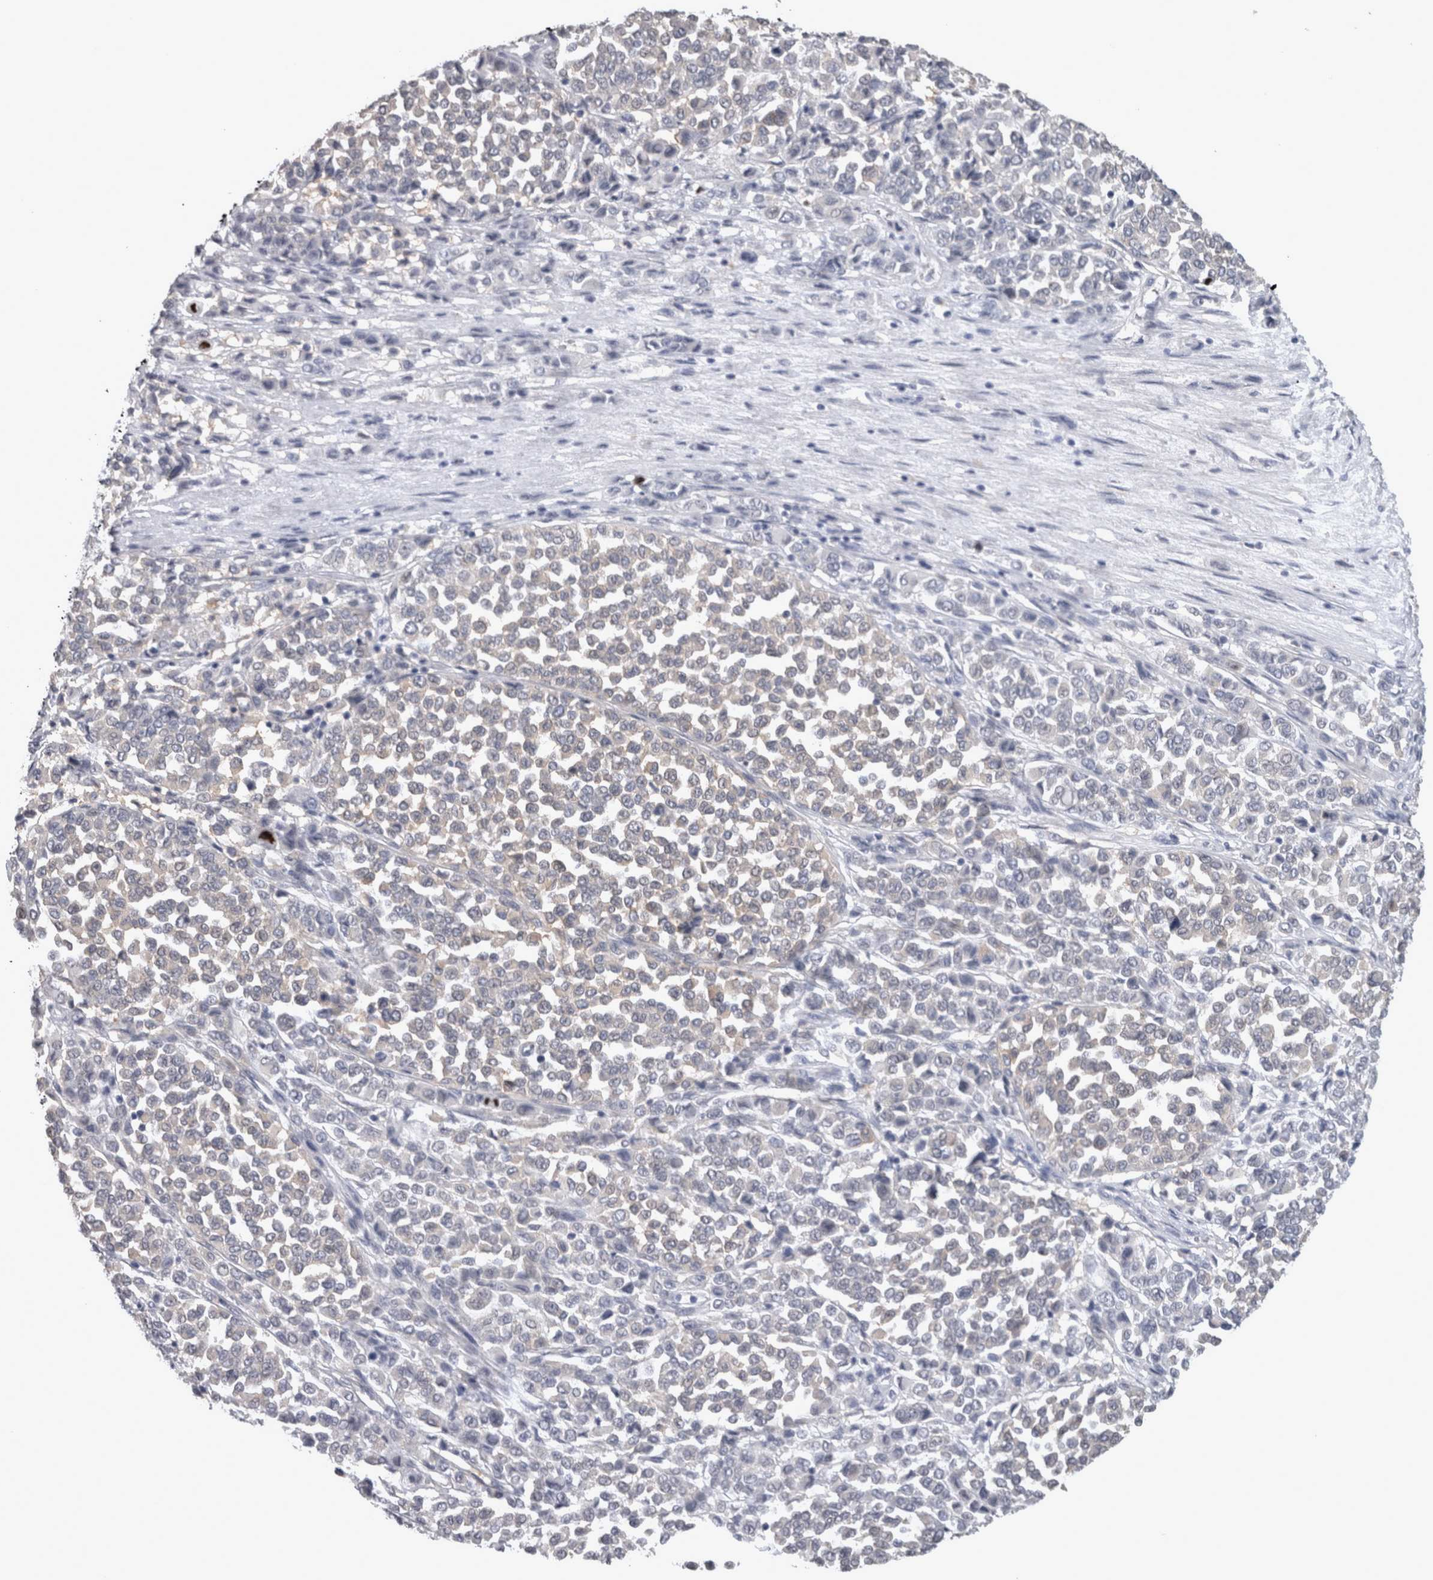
{"staining": {"intensity": "negative", "quantity": "none", "location": "none"}, "tissue": "melanoma", "cell_type": "Tumor cells", "image_type": "cancer", "snomed": [{"axis": "morphology", "description": "Malignant melanoma, Metastatic site"}, {"axis": "topography", "description": "Pancreas"}], "caption": "The histopathology image reveals no staining of tumor cells in malignant melanoma (metastatic site).", "gene": "TCAP", "patient": {"sex": "female", "age": 30}}